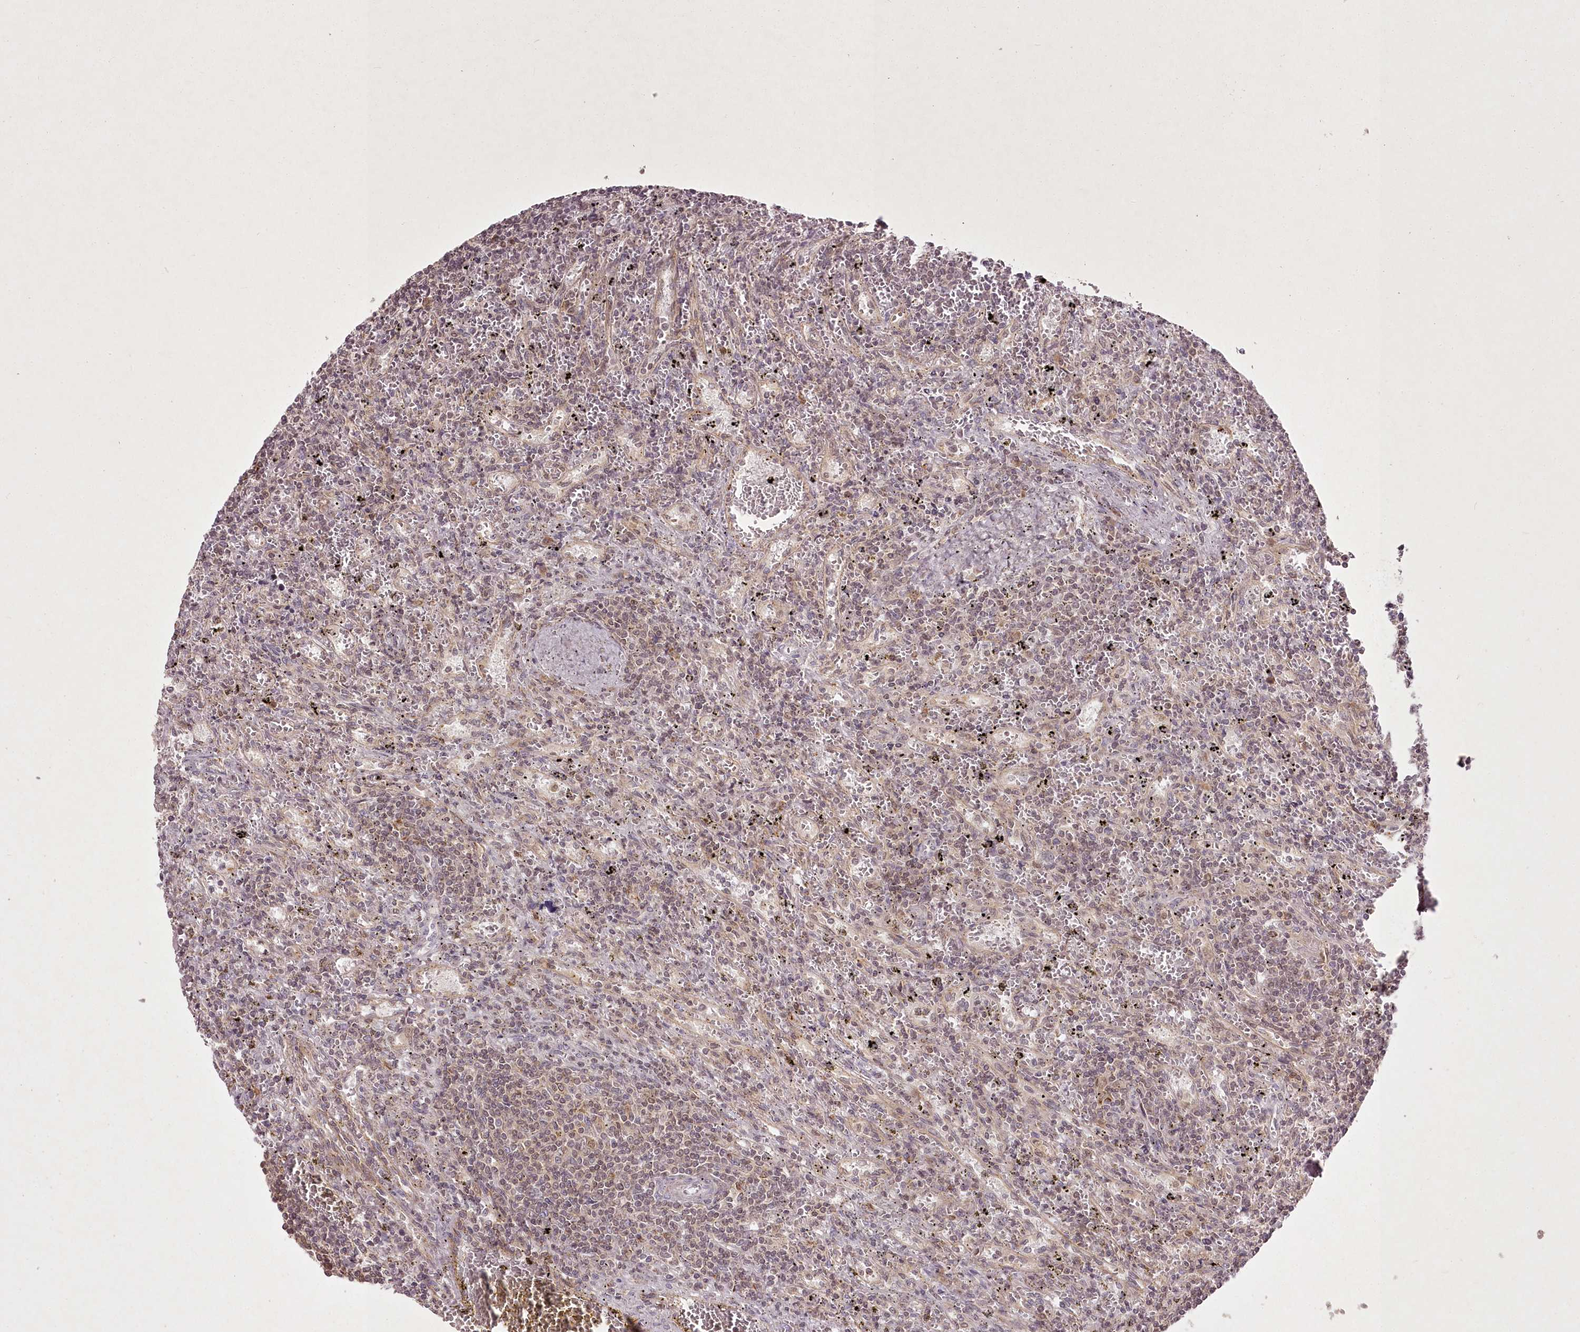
{"staining": {"intensity": "weak", "quantity": "<25%", "location": "cytoplasmic/membranous"}, "tissue": "lymphoma", "cell_type": "Tumor cells", "image_type": "cancer", "snomed": [{"axis": "morphology", "description": "Malignant lymphoma, non-Hodgkin's type, Low grade"}, {"axis": "topography", "description": "Spleen"}], "caption": "IHC histopathology image of human low-grade malignant lymphoma, non-Hodgkin's type stained for a protein (brown), which reveals no positivity in tumor cells.", "gene": "CHCHD2", "patient": {"sex": "male", "age": 76}}